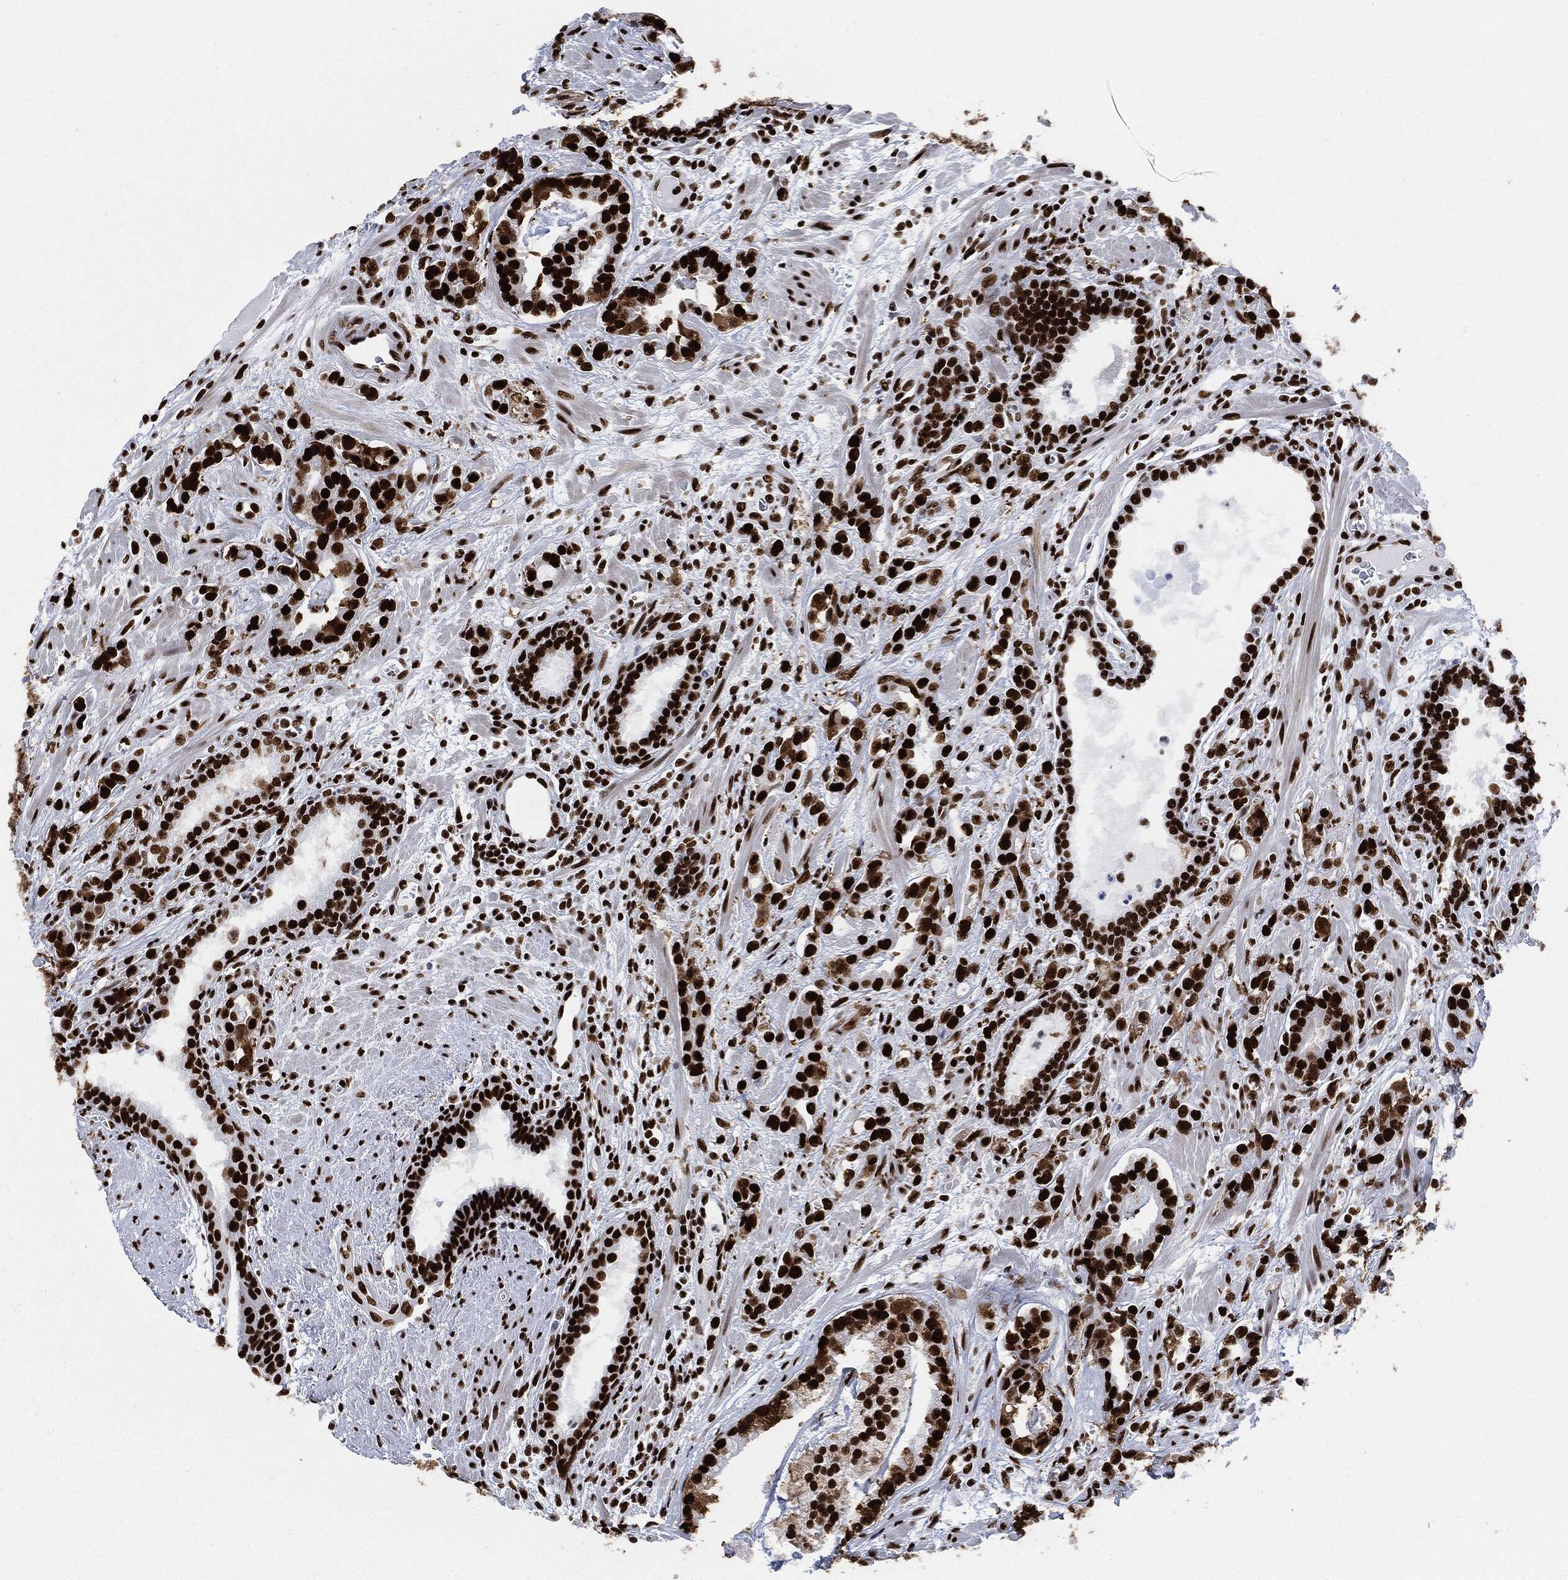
{"staining": {"intensity": "strong", "quantity": ">75%", "location": "nuclear"}, "tissue": "prostate cancer", "cell_type": "Tumor cells", "image_type": "cancer", "snomed": [{"axis": "morphology", "description": "Adenocarcinoma, NOS"}, {"axis": "topography", "description": "Prostate"}], "caption": "Adenocarcinoma (prostate) stained with immunohistochemistry (IHC) exhibits strong nuclear staining in about >75% of tumor cells. Nuclei are stained in blue.", "gene": "RECQL", "patient": {"sex": "male", "age": 57}}